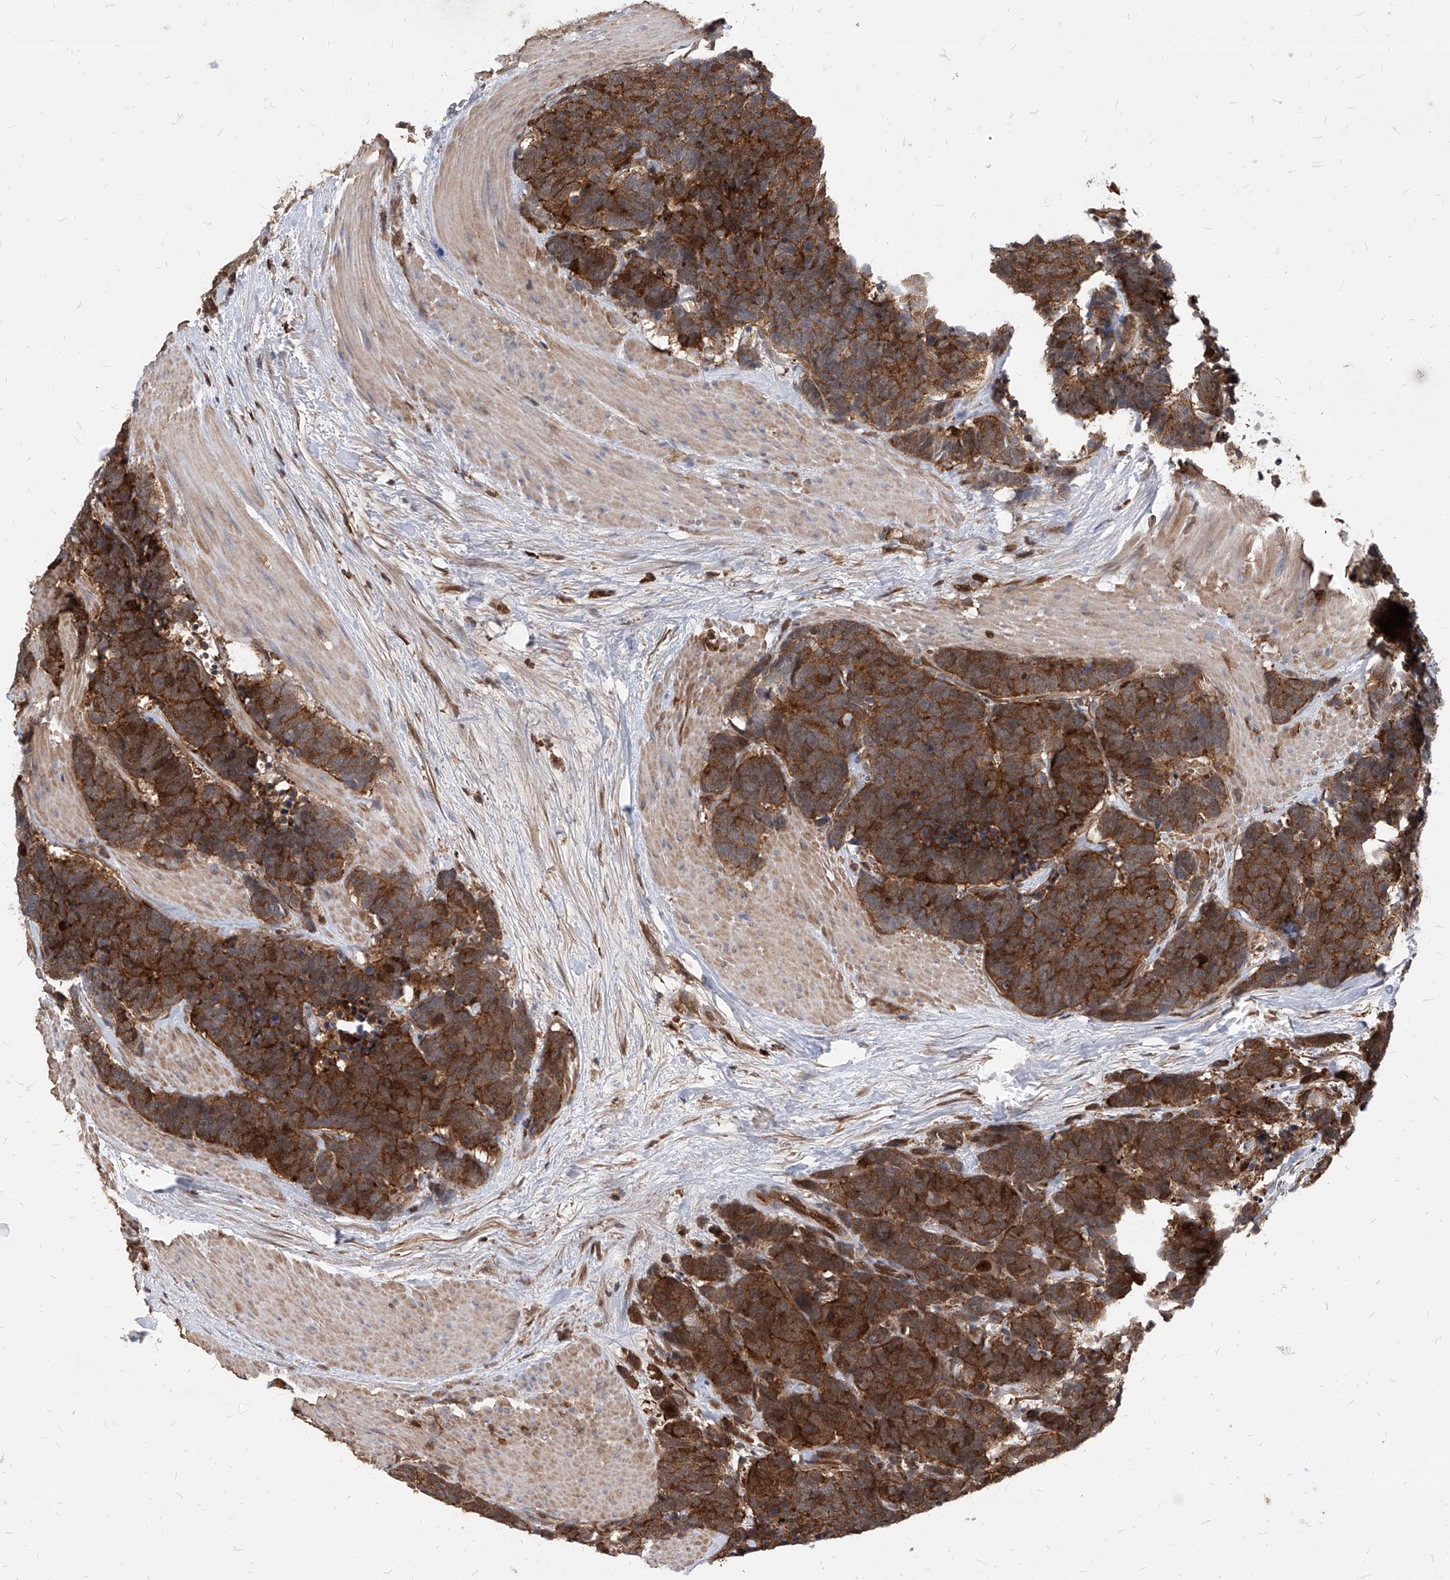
{"staining": {"intensity": "strong", "quantity": "25%-75%", "location": "cytoplasmic/membranous"}, "tissue": "carcinoid", "cell_type": "Tumor cells", "image_type": "cancer", "snomed": [{"axis": "morphology", "description": "Carcinoma, NOS"}, {"axis": "morphology", "description": "Carcinoid, malignant, NOS"}, {"axis": "topography", "description": "Urinary bladder"}], "caption": "Protein analysis of carcinoid tissue exhibits strong cytoplasmic/membranous staining in about 25%-75% of tumor cells.", "gene": "ABRACL", "patient": {"sex": "male", "age": 57}}